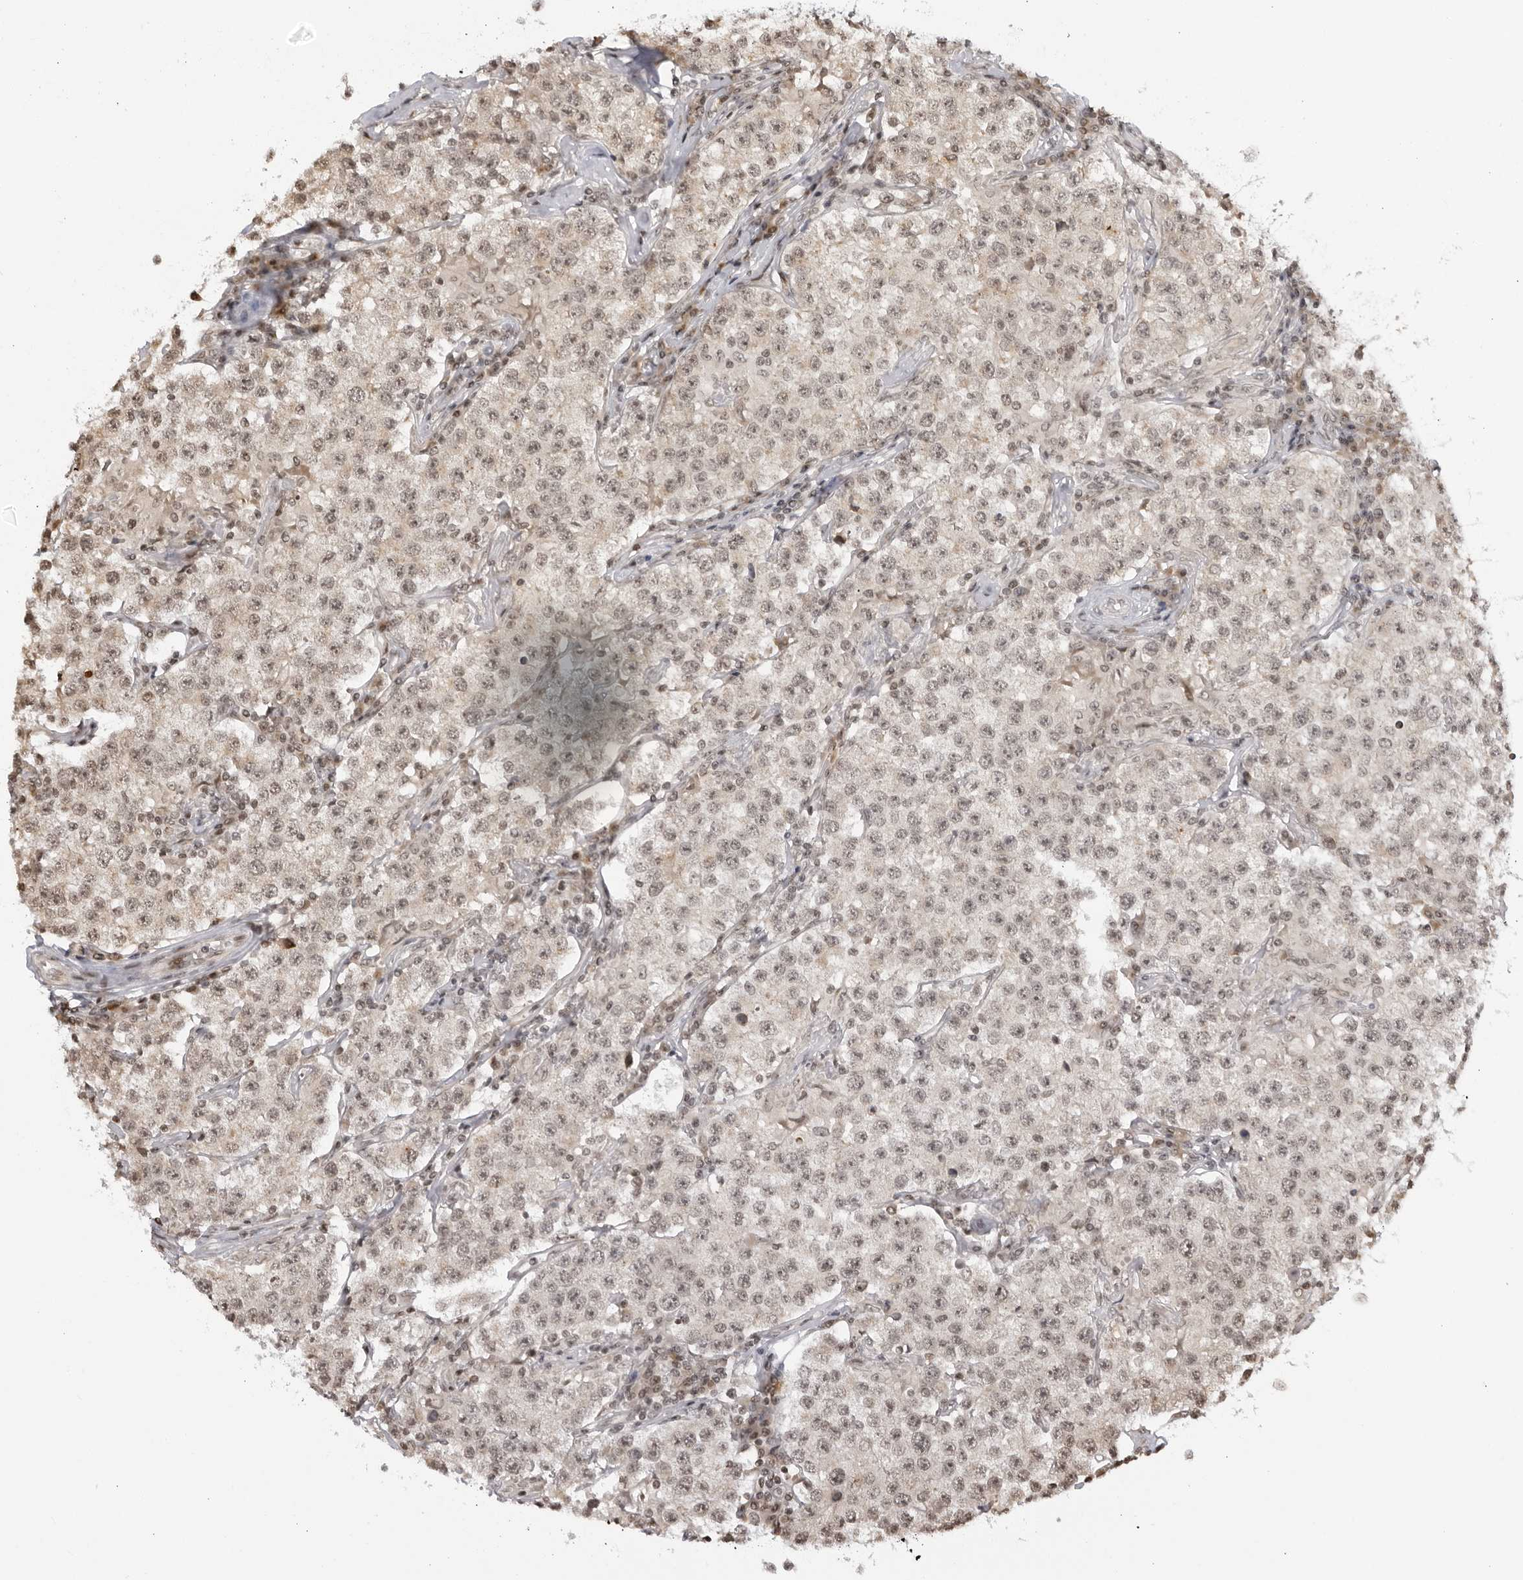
{"staining": {"intensity": "weak", "quantity": "25%-75%", "location": "nuclear"}, "tissue": "testis cancer", "cell_type": "Tumor cells", "image_type": "cancer", "snomed": [{"axis": "morphology", "description": "Seminoma, NOS"}, {"axis": "morphology", "description": "Carcinoma, Embryonal, NOS"}, {"axis": "topography", "description": "Testis"}], "caption": "Embryonal carcinoma (testis) was stained to show a protein in brown. There is low levels of weak nuclear positivity in approximately 25%-75% of tumor cells. (Stains: DAB in brown, nuclei in blue, Microscopy: brightfield microscopy at high magnification).", "gene": "RASGEF1C", "patient": {"sex": "male", "age": 43}}